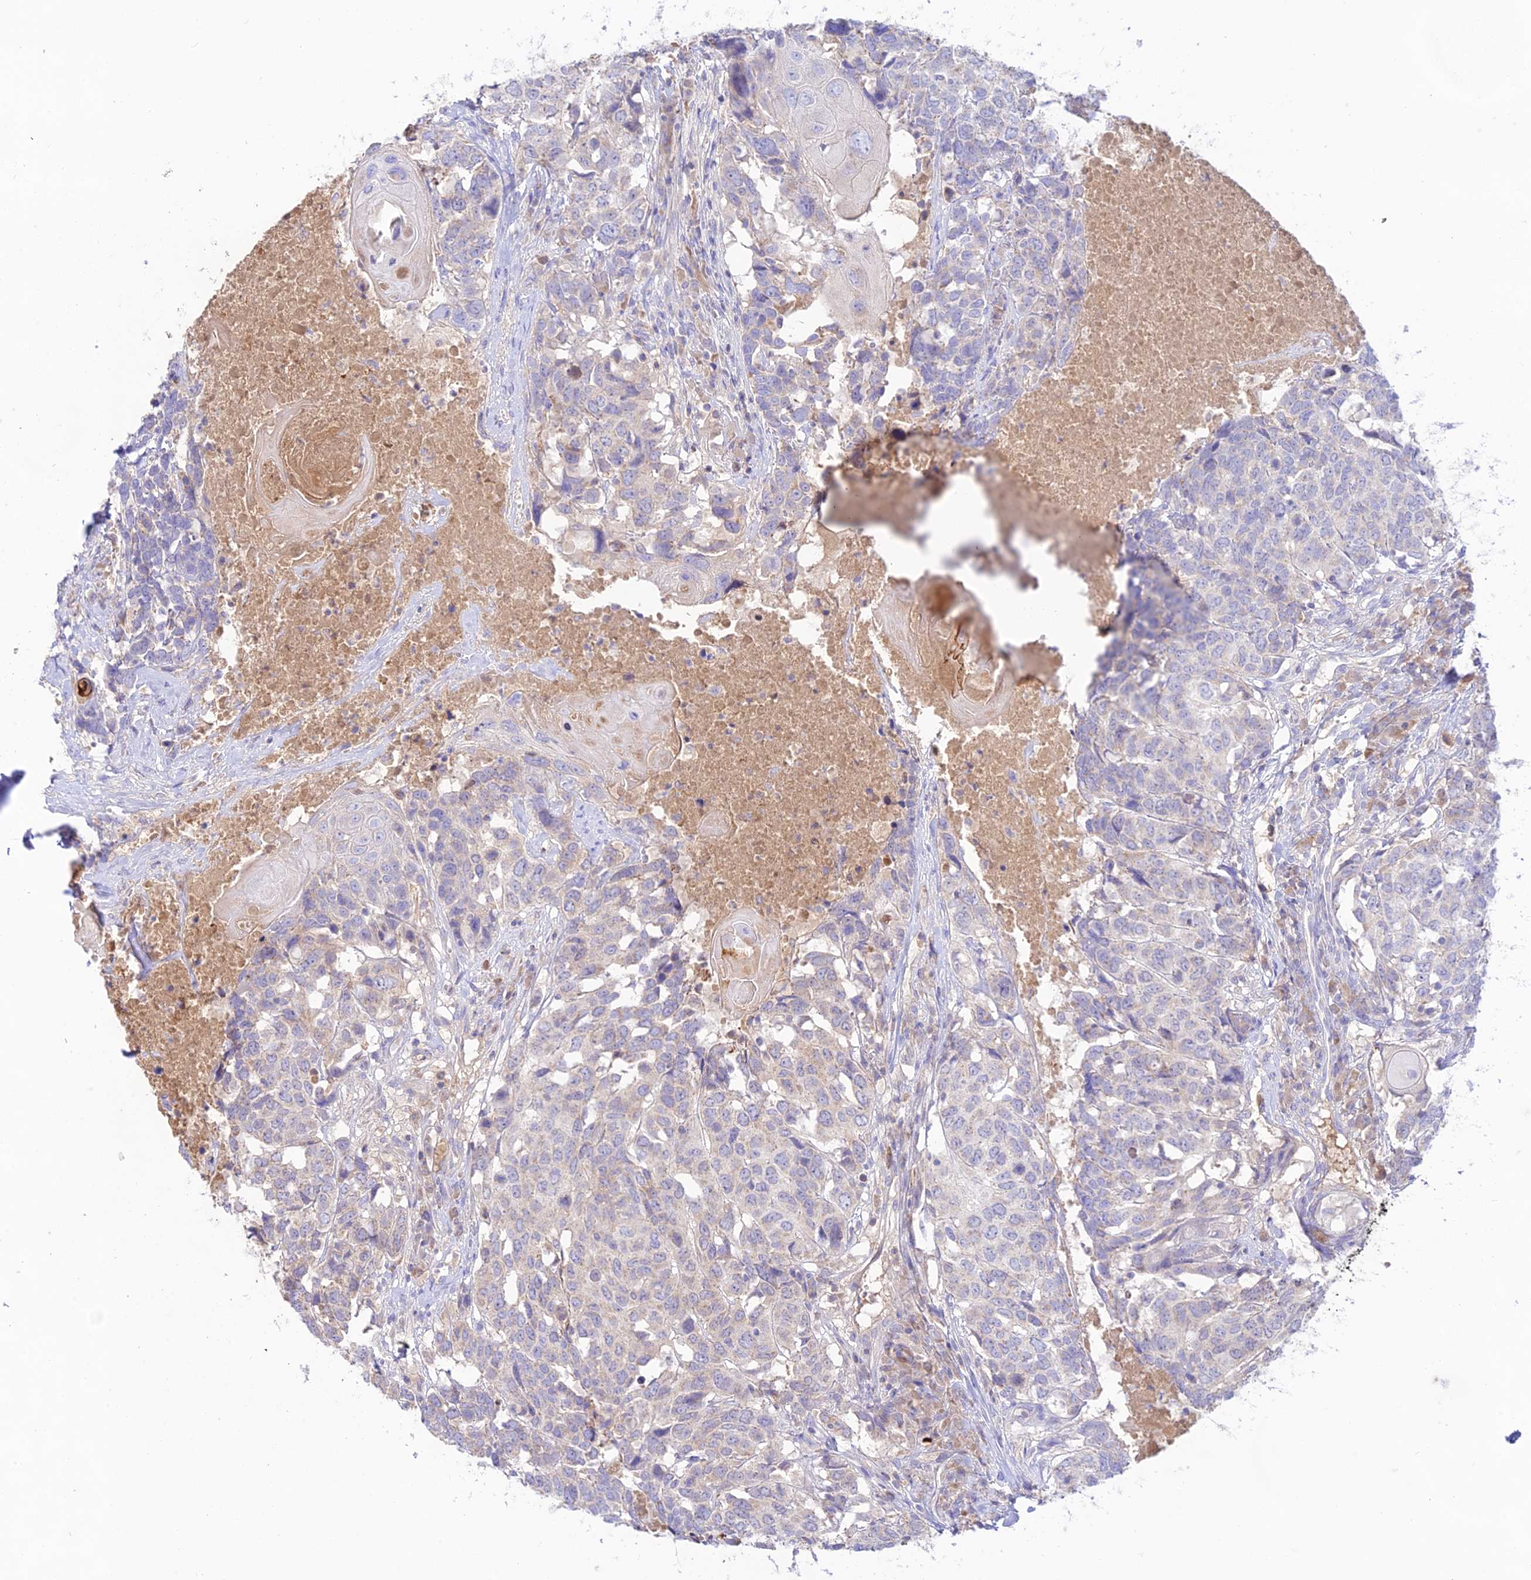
{"staining": {"intensity": "negative", "quantity": "none", "location": "none"}, "tissue": "head and neck cancer", "cell_type": "Tumor cells", "image_type": "cancer", "snomed": [{"axis": "morphology", "description": "Squamous cell carcinoma, NOS"}, {"axis": "topography", "description": "Head-Neck"}], "caption": "Image shows no significant protein expression in tumor cells of head and neck squamous cell carcinoma. The staining was performed using DAB (3,3'-diaminobenzidine) to visualize the protein expression in brown, while the nuclei were stained in blue with hematoxylin (Magnification: 20x).", "gene": "NLRP9", "patient": {"sex": "male", "age": 66}}